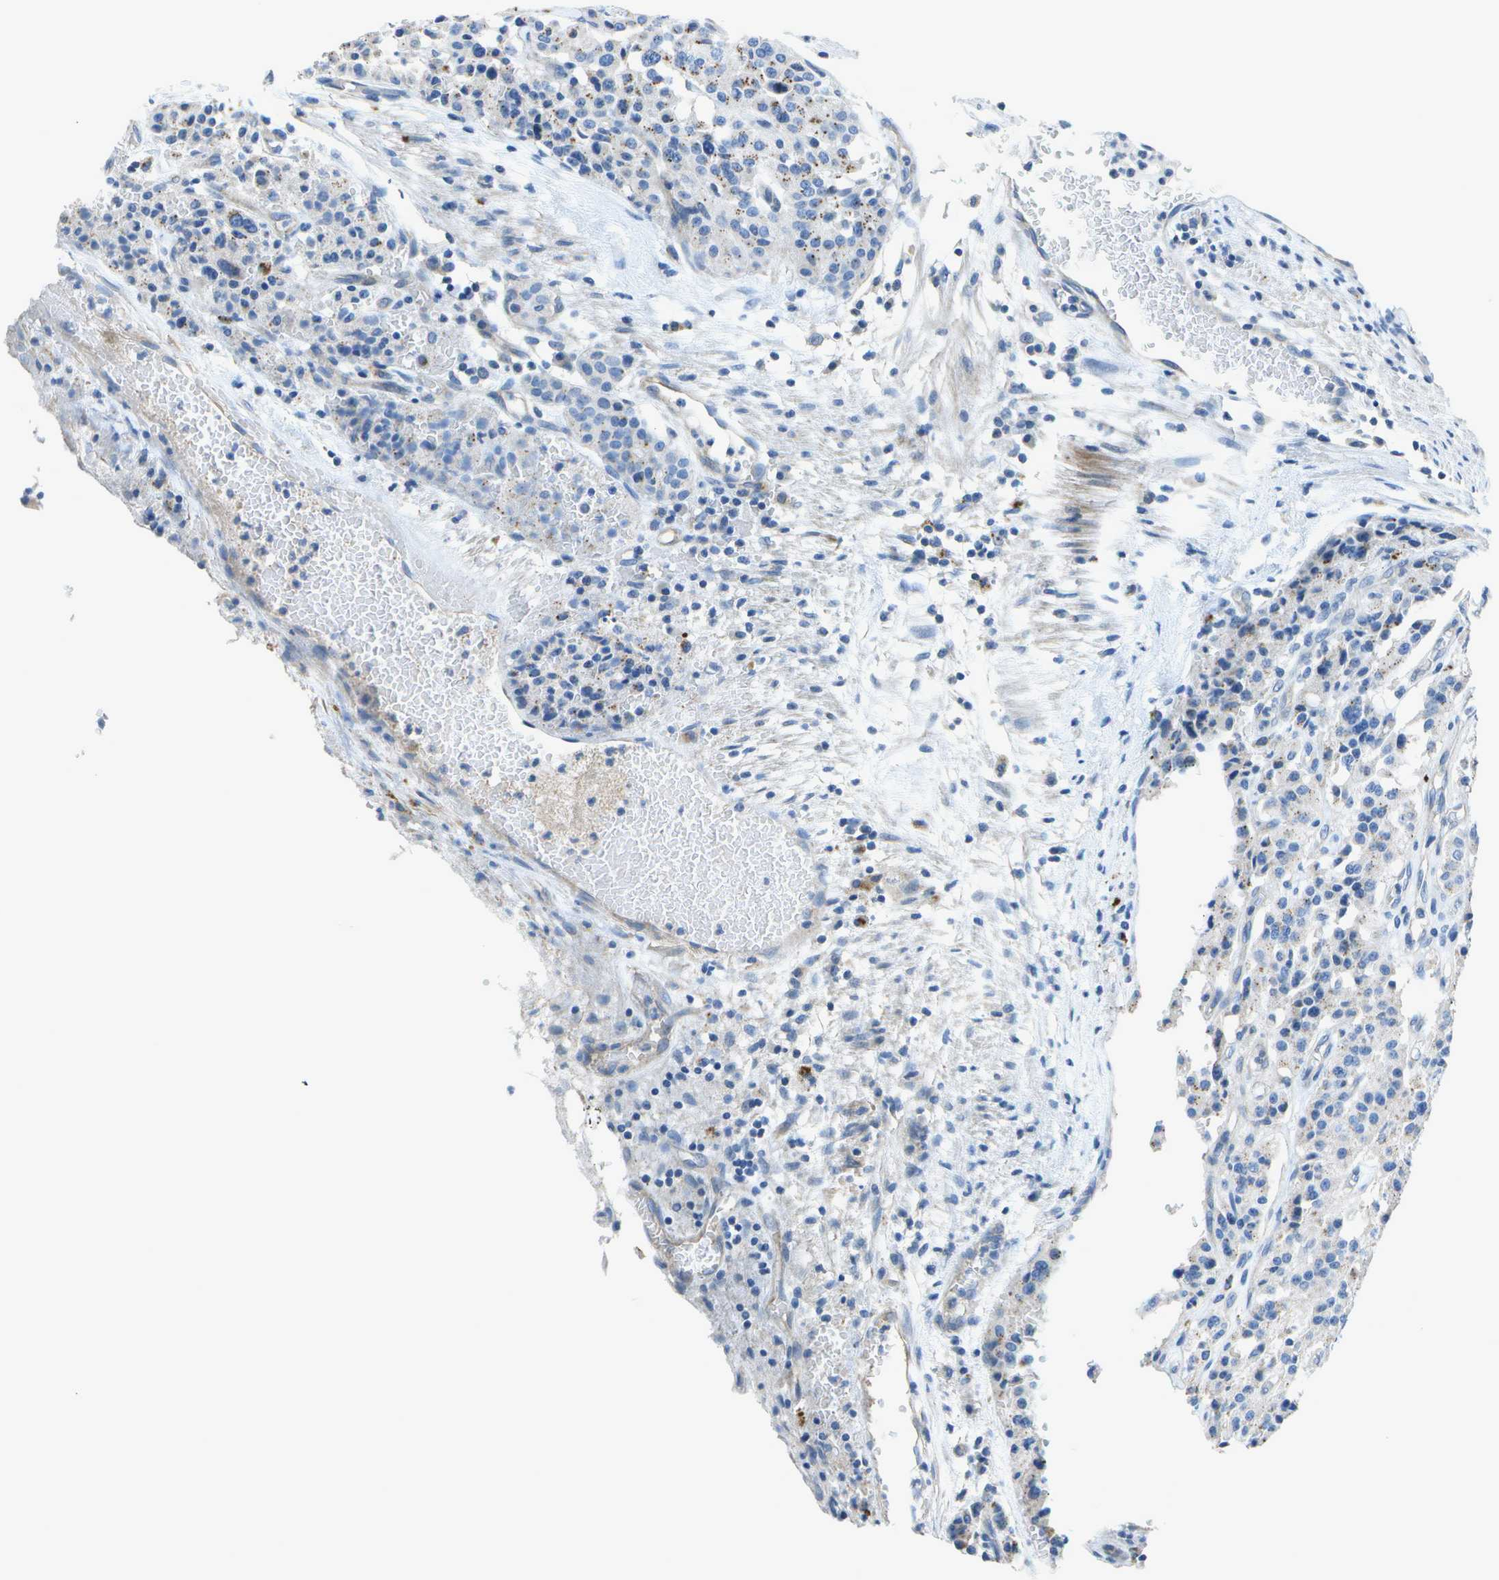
{"staining": {"intensity": "weak", "quantity": "<25%", "location": "cytoplasmic/membranous"}, "tissue": "carcinoid", "cell_type": "Tumor cells", "image_type": "cancer", "snomed": [{"axis": "morphology", "description": "Carcinoid, malignant, NOS"}, {"axis": "topography", "description": "Lung"}], "caption": "Immunohistochemical staining of carcinoid reveals no significant staining in tumor cells. Brightfield microscopy of immunohistochemistry stained with DAB (3,3'-diaminobenzidine) (brown) and hematoxylin (blue), captured at high magnification.", "gene": "DCT", "patient": {"sex": "male", "age": 30}}